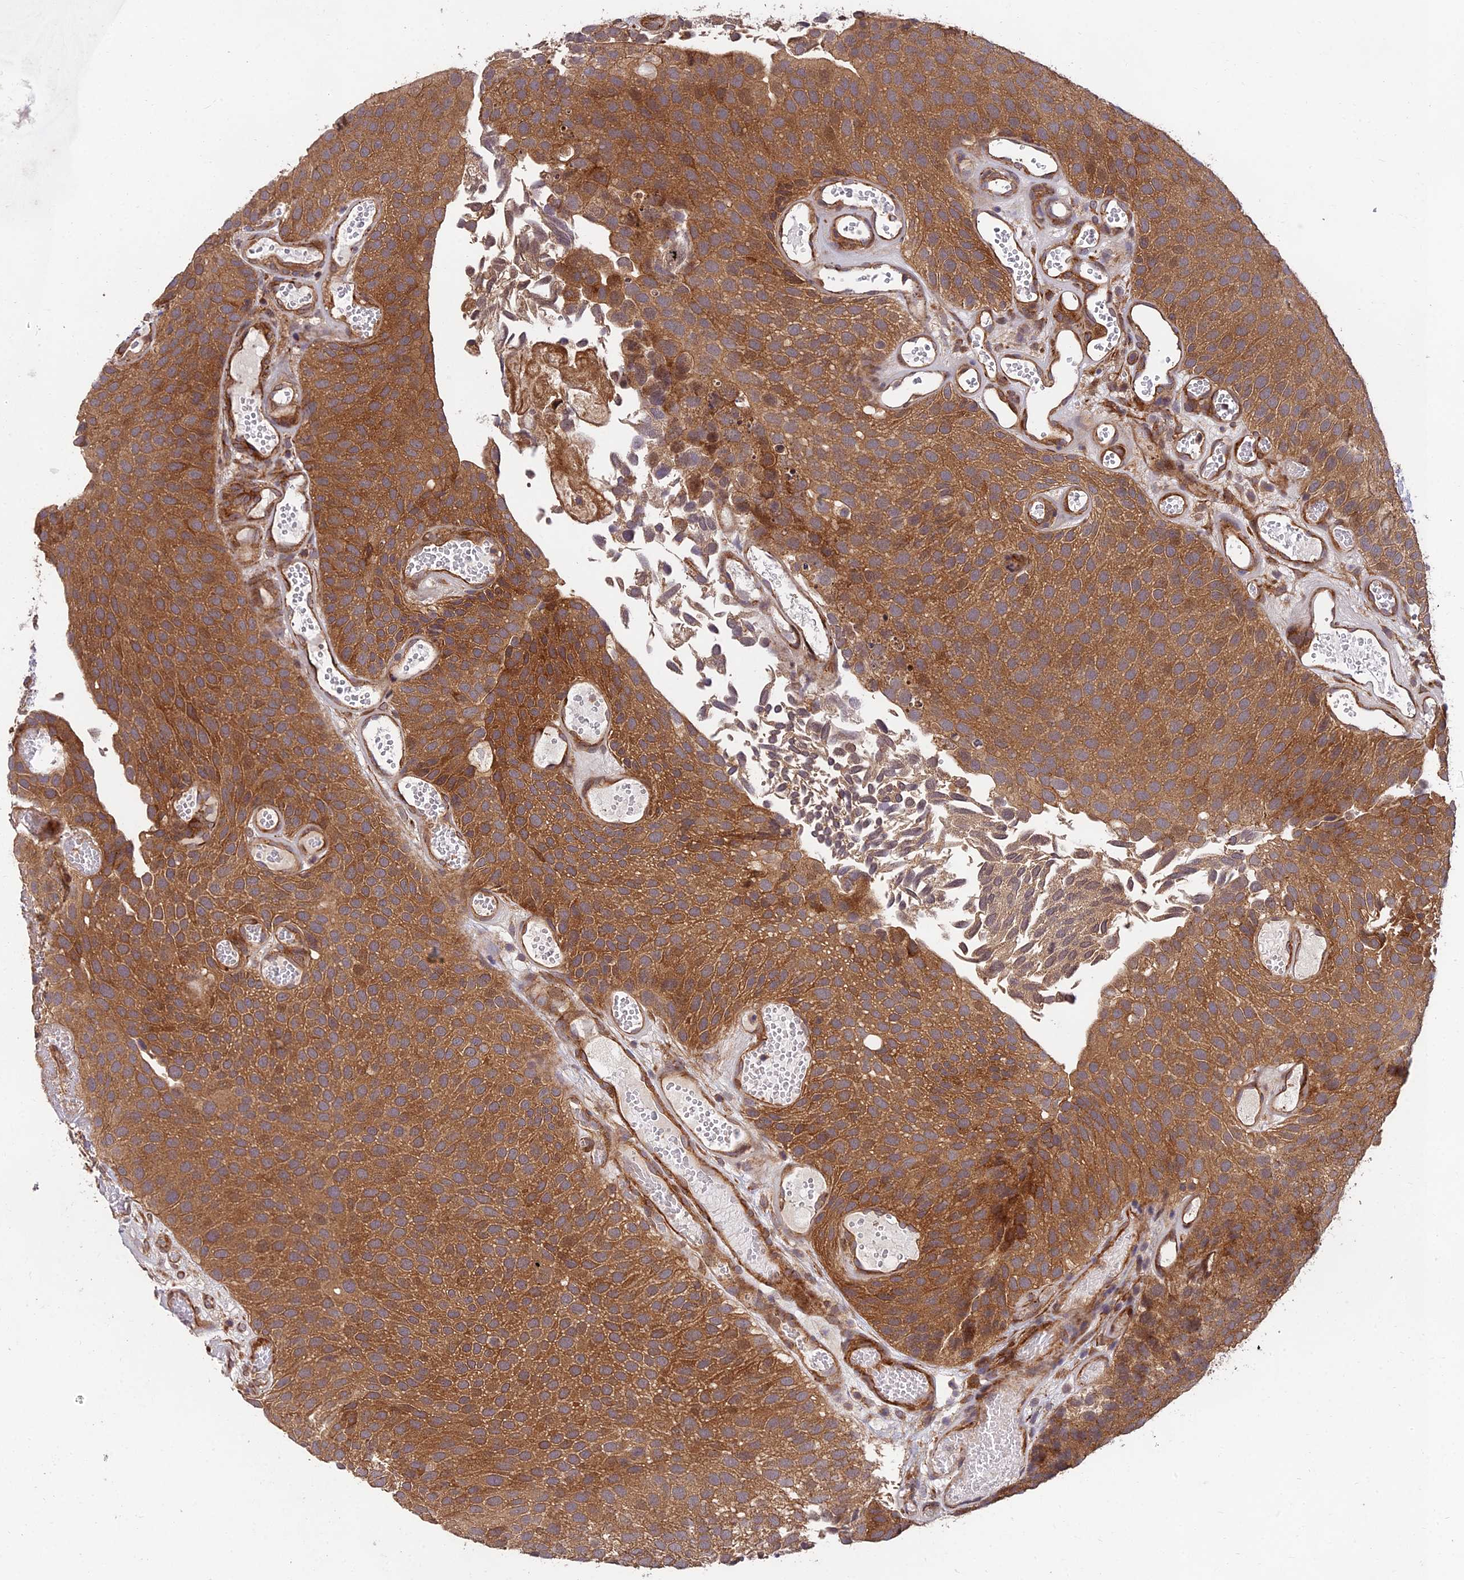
{"staining": {"intensity": "strong", "quantity": ">75%", "location": "cytoplasmic/membranous"}, "tissue": "urothelial cancer", "cell_type": "Tumor cells", "image_type": "cancer", "snomed": [{"axis": "morphology", "description": "Urothelial carcinoma, Low grade"}, {"axis": "topography", "description": "Urinary bladder"}], "caption": "Urothelial cancer stained for a protein (brown) displays strong cytoplasmic/membranous positive positivity in about >75% of tumor cells.", "gene": "MKKS", "patient": {"sex": "male", "age": 89}}